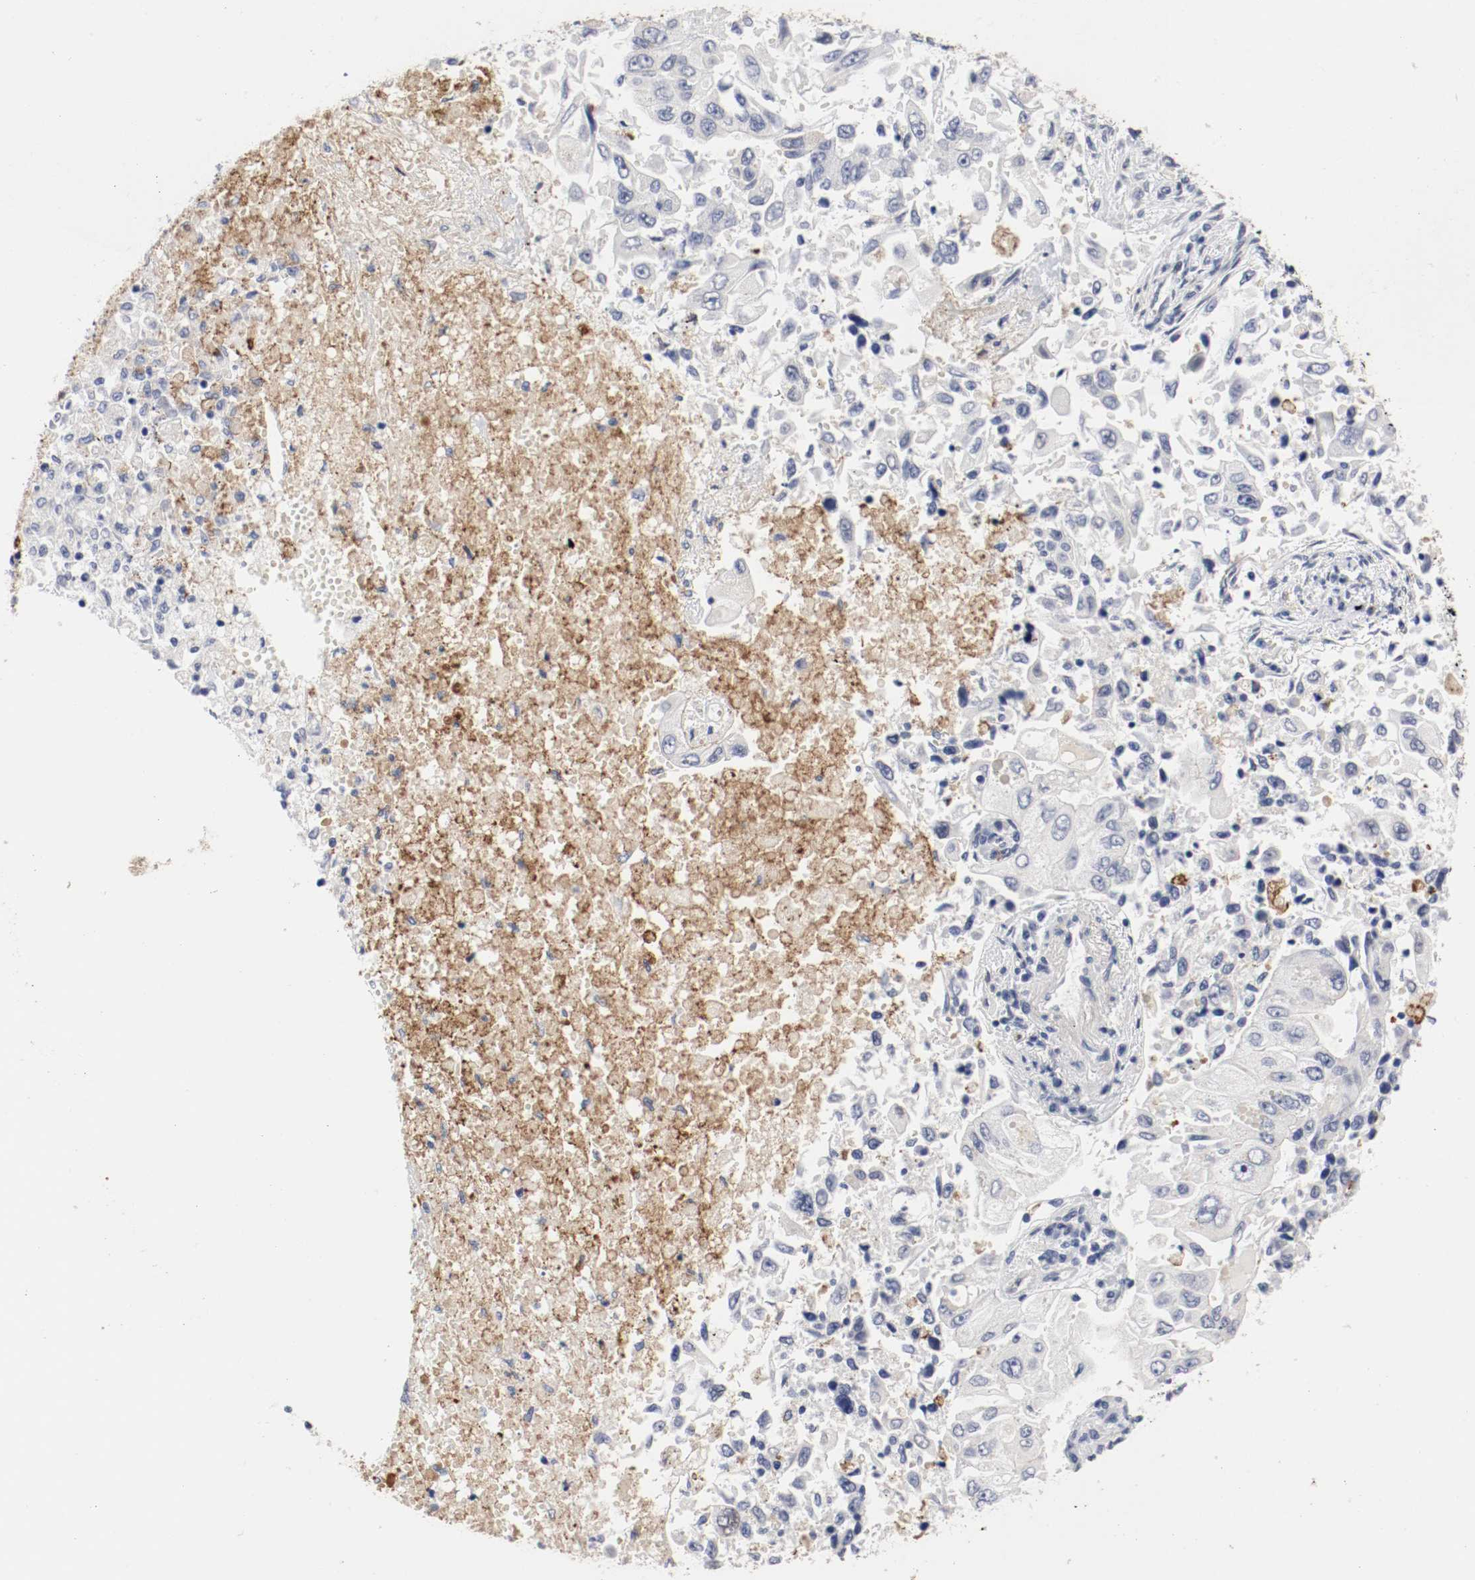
{"staining": {"intensity": "negative", "quantity": "none", "location": "none"}, "tissue": "lung cancer", "cell_type": "Tumor cells", "image_type": "cancer", "snomed": [{"axis": "morphology", "description": "Adenocarcinoma, NOS"}, {"axis": "topography", "description": "Lung"}], "caption": "A photomicrograph of lung adenocarcinoma stained for a protein demonstrates no brown staining in tumor cells. The staining was performed using DAB to visualize the protein expression in brown, while the nuclei were stained in blue with hematoxylin (Magnification: 20x).", "gene": "KIT", "patient": {"sex": "male", "age": 84}}